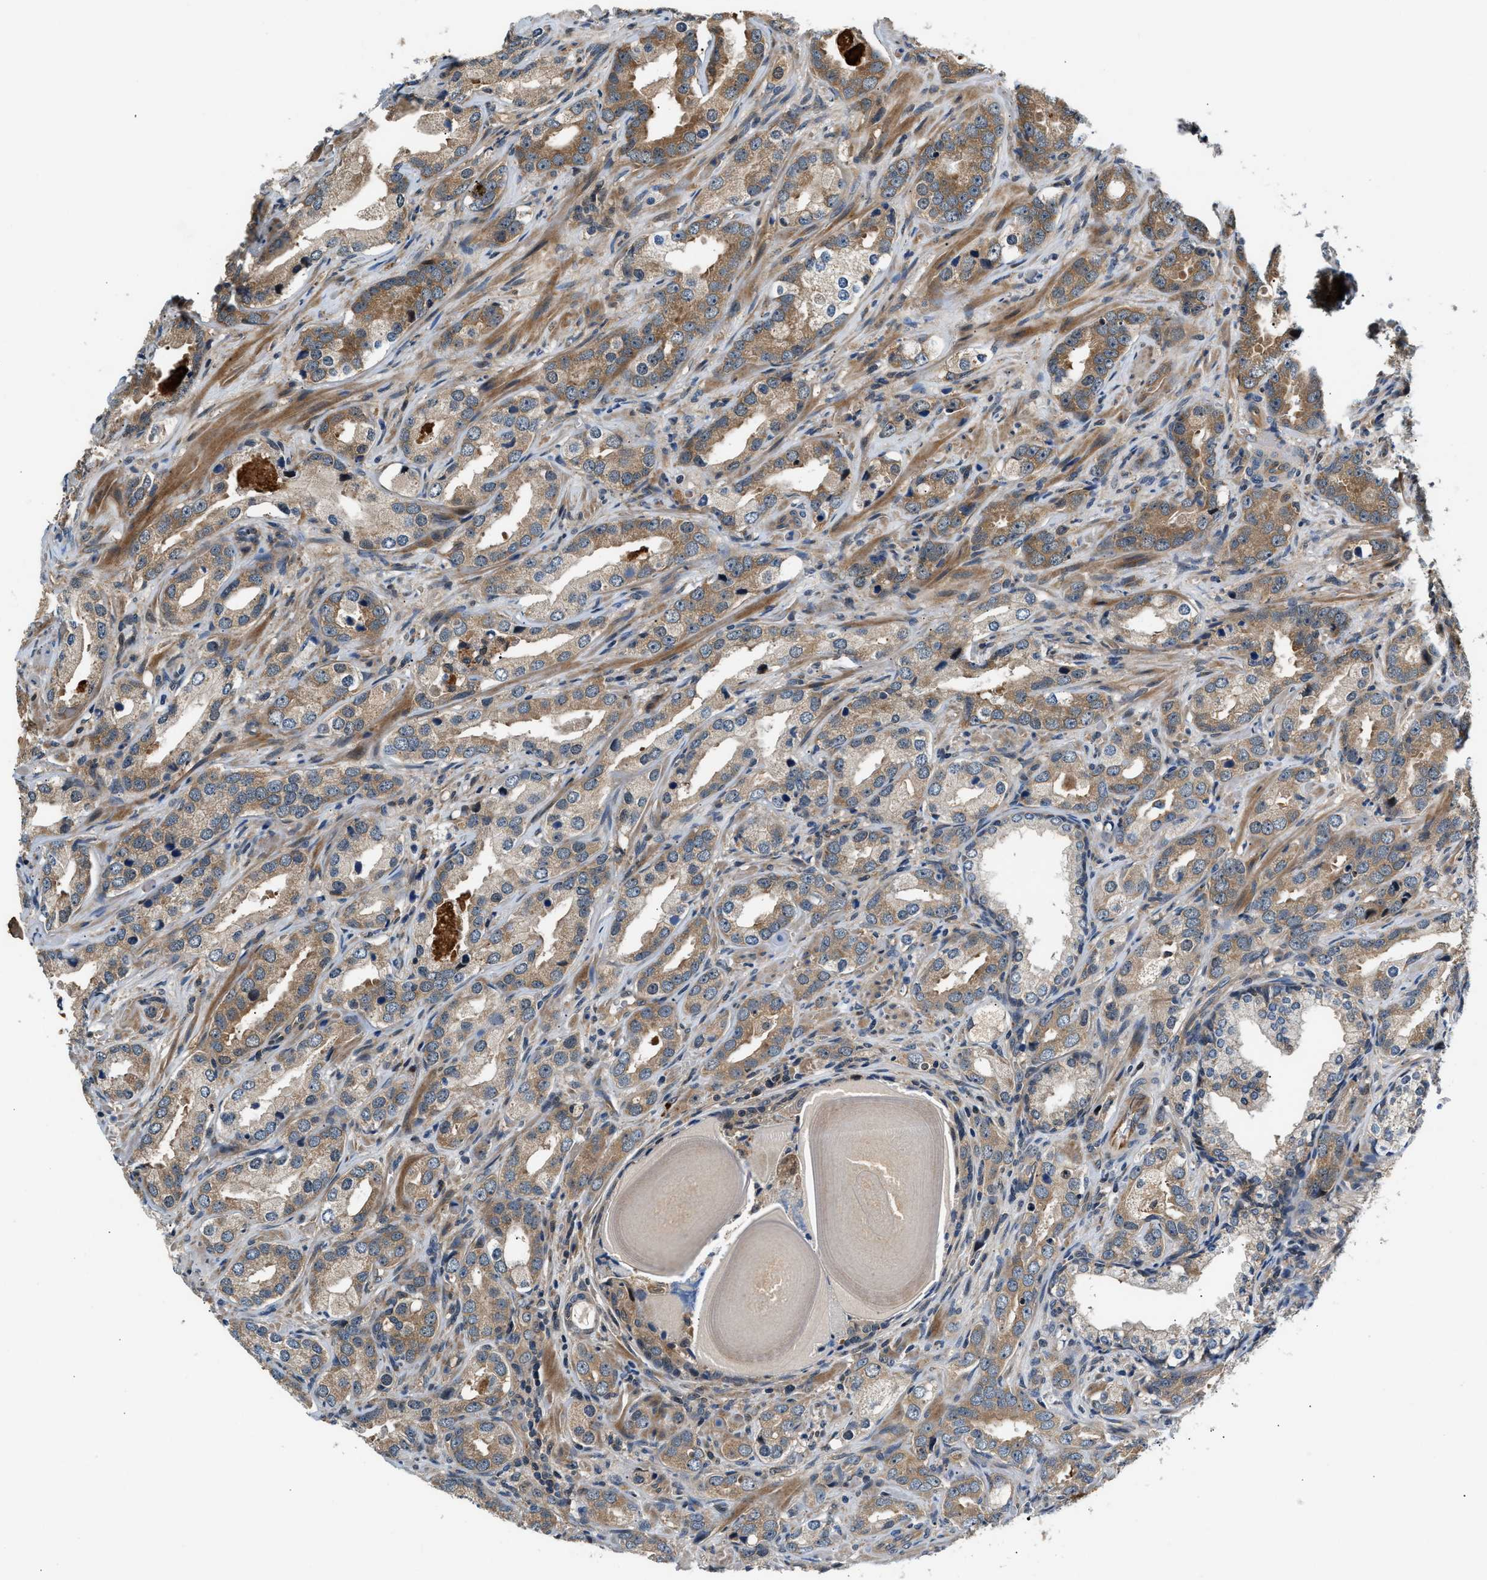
{"staining": {"intensity": "moderate", "quantity": "25%-75%", "location": "cytoplasmic/membranous"}, "tissue": "prostate cancer", "cell_type": "Tumor cells", "image_type": "cancer", "snomed": [{"axis": "morphology", "description": "Adenocarcinoma, High grade"}, {"axis": "topography", "description": "Prostate"}], "caption": "The micrograph shows a brown stain indicating the presence of a protein in the cytoplasmic/membranous of tumor cells in prostate cancer (high-grade adenocarcinoma).", "gene": "TUT7", "patient": {"sex": "male", "age": 63}}